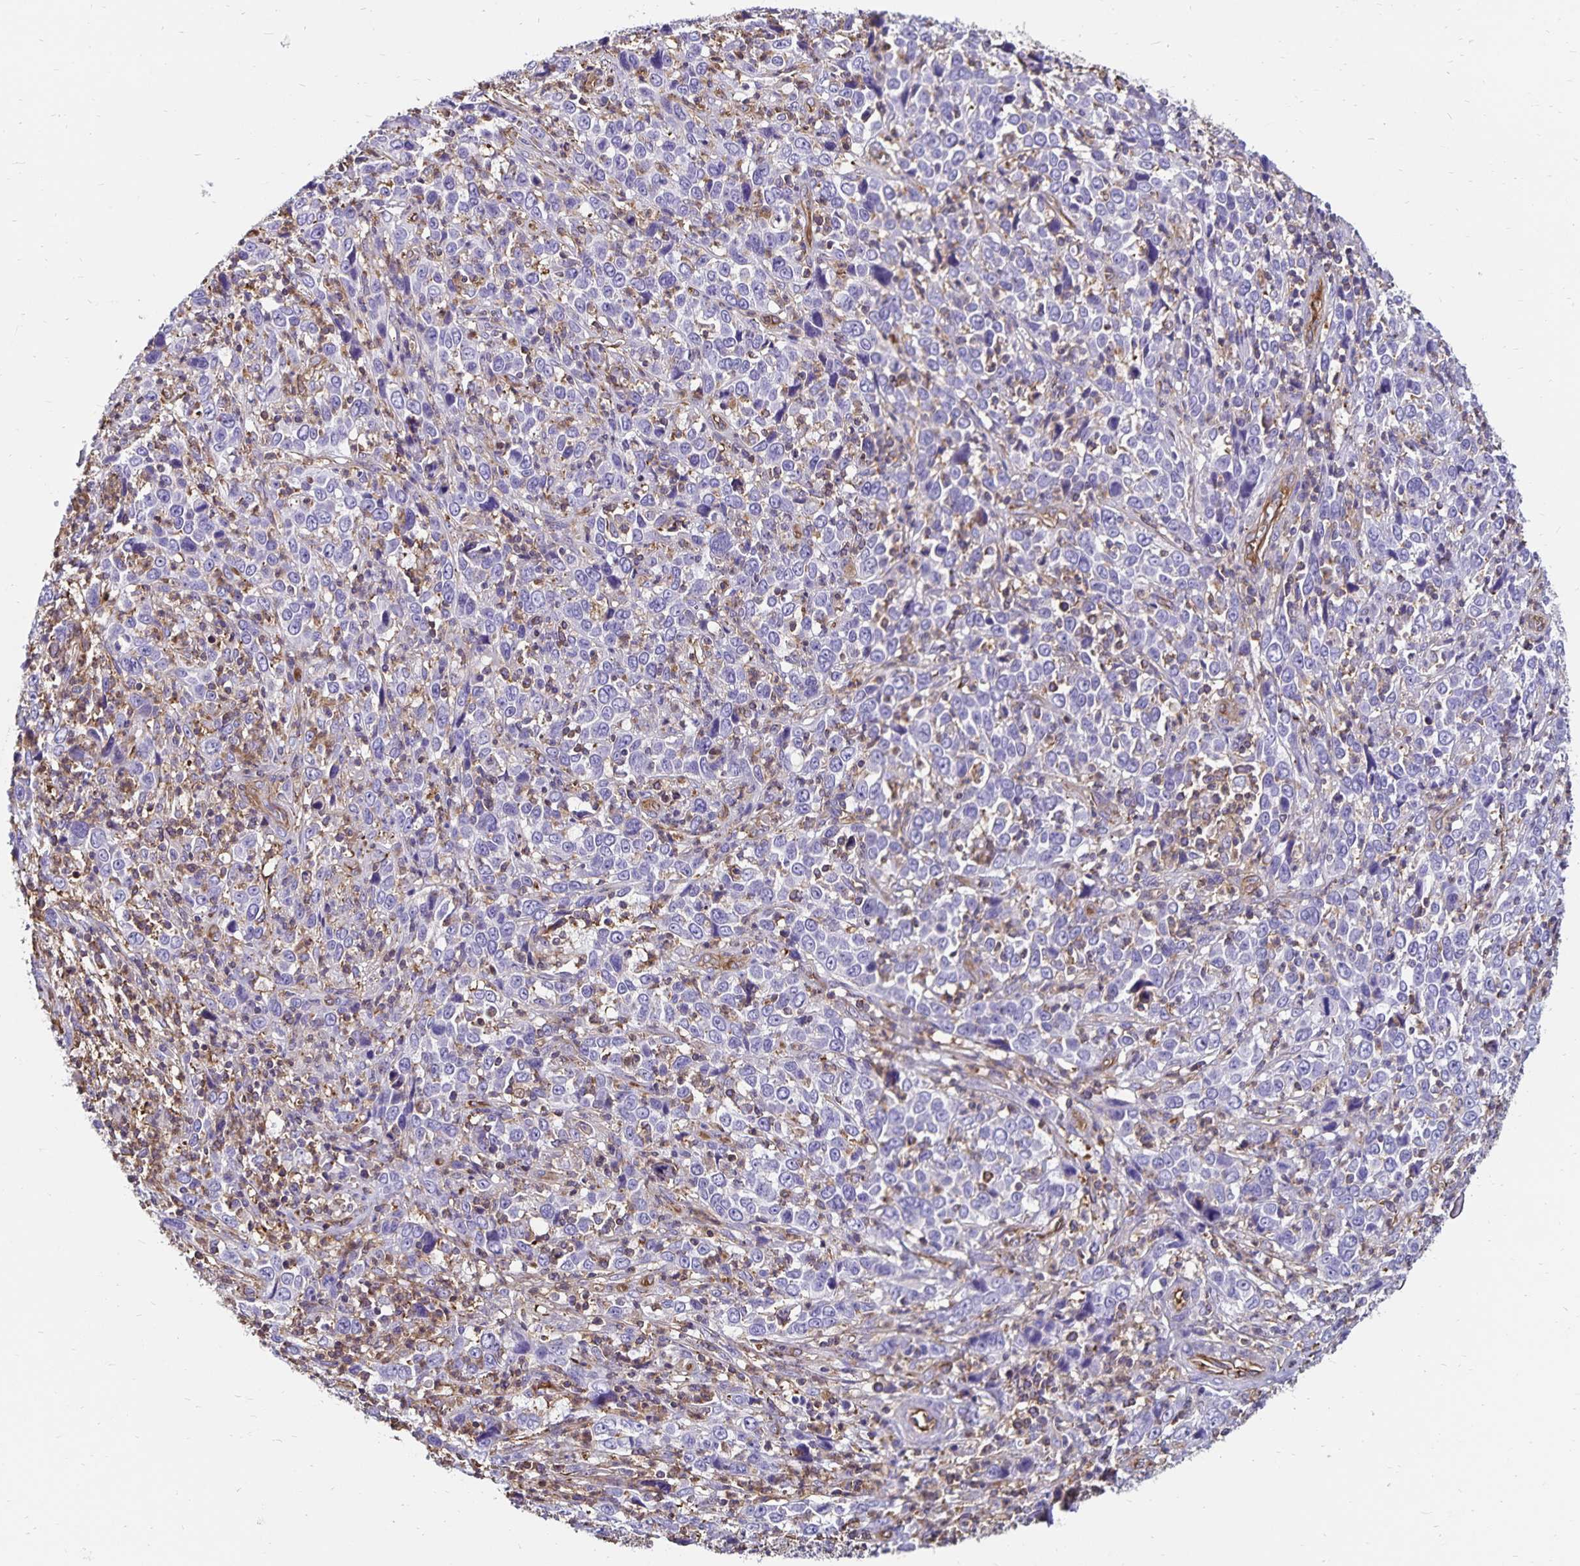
{"staining": {"intensity": "negative", "quantity": "none", "location": "none"}, "tissue": "cervical cancer", "cell_type": "Tumor cells", "image_type": "cancer", "snomed": [{"axis": "morphology", "description": "Squamous cell carcinoma, NOS"}, {"axis": "topography", "description": "Cervix"}], "caption": "An immunohistochemistry image of cervical cancer is shown. There is no staining in tumor cells of cervical cancer.", "gene": "RPRML", "patient": {"sex": "female", "age": 46}}